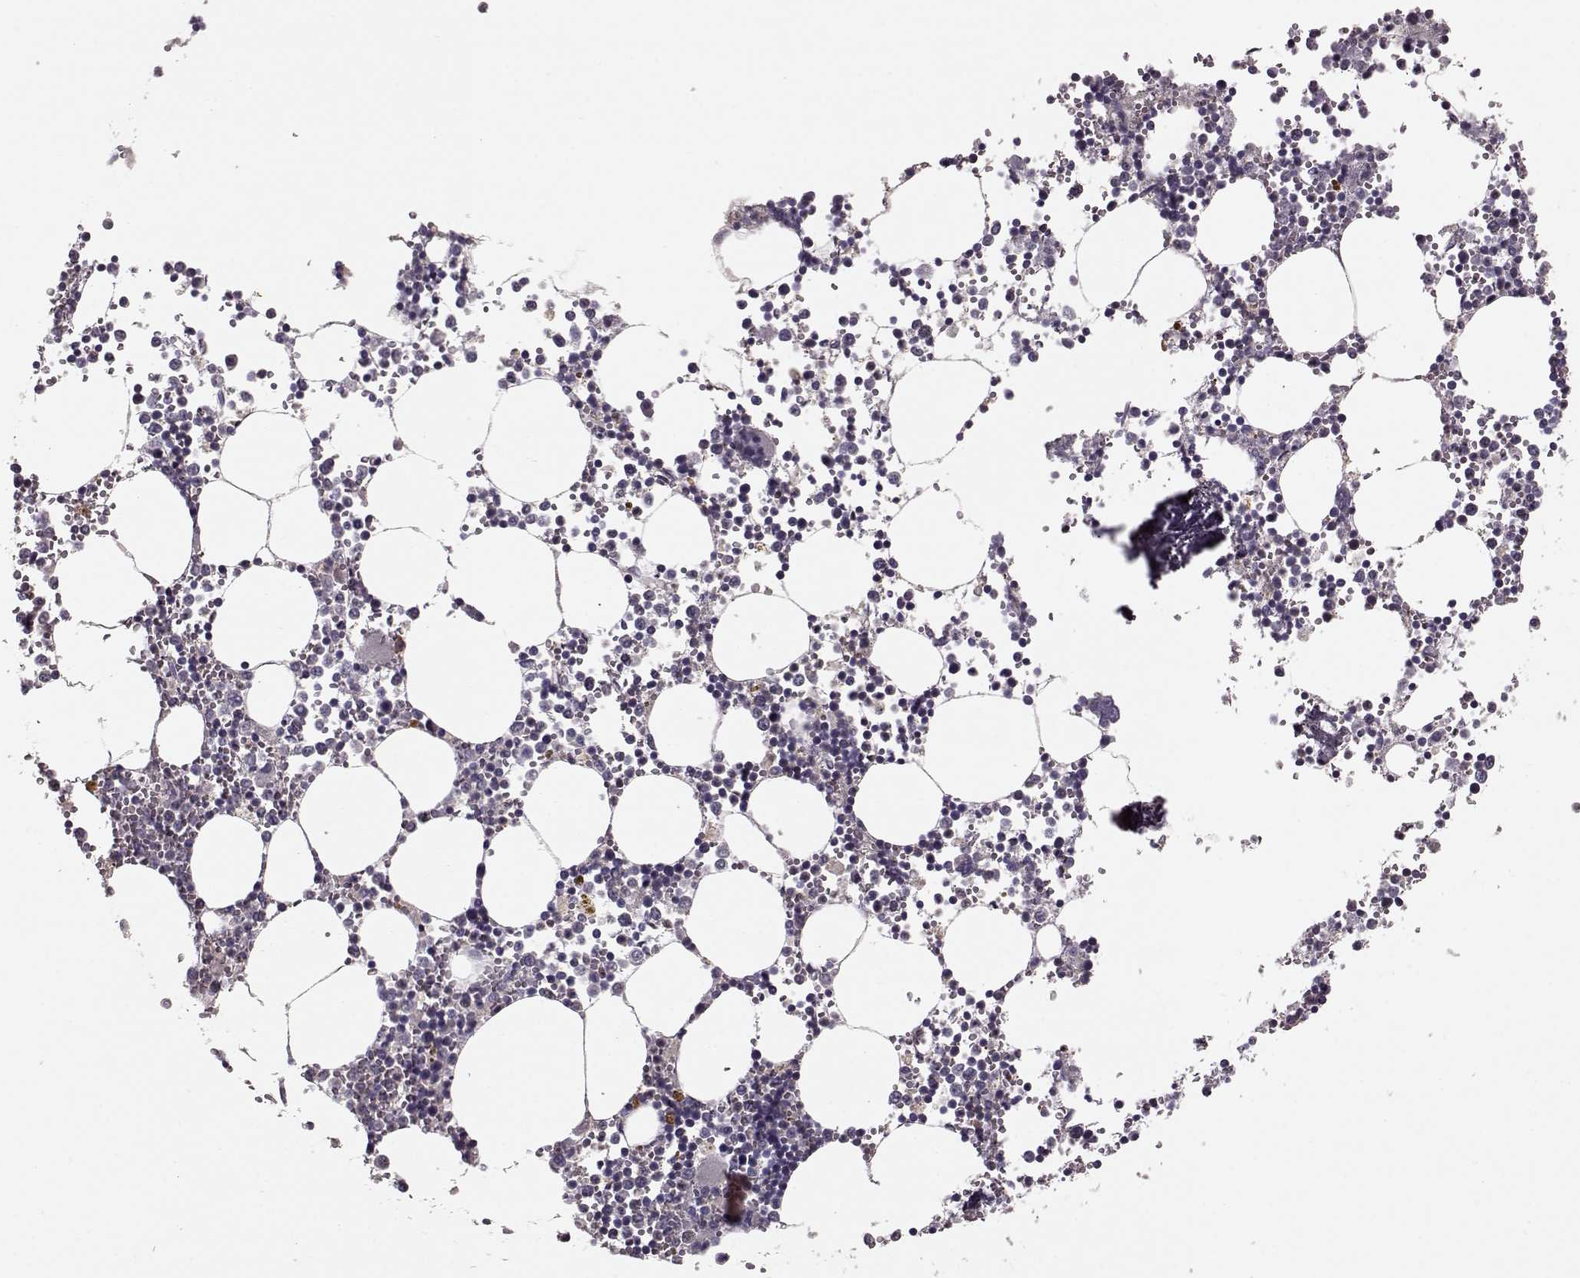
{"staining": {"intensity": "strong", "quantity": "<25%", "location": "cytoplasmic/membranous"}, "tissue": "bone marrow", "cell_type": "Hematopoietic cells", "image_type": "normal", "snomed": [{"axis": "morphology", "description": "Normal tissue, NOS"}, {"axis": "topography", "description": "Bone marrow"}], "caption": "Immunohistochemistry (IHC) (DAB) staining of unremarkable human bone marrow demonstrates strong cytoplasmic/membranous protein expression in approximately <25% of hematopoietic cells.", "gene": "MTR", "patient": {"sex": "male", "age": 54}}